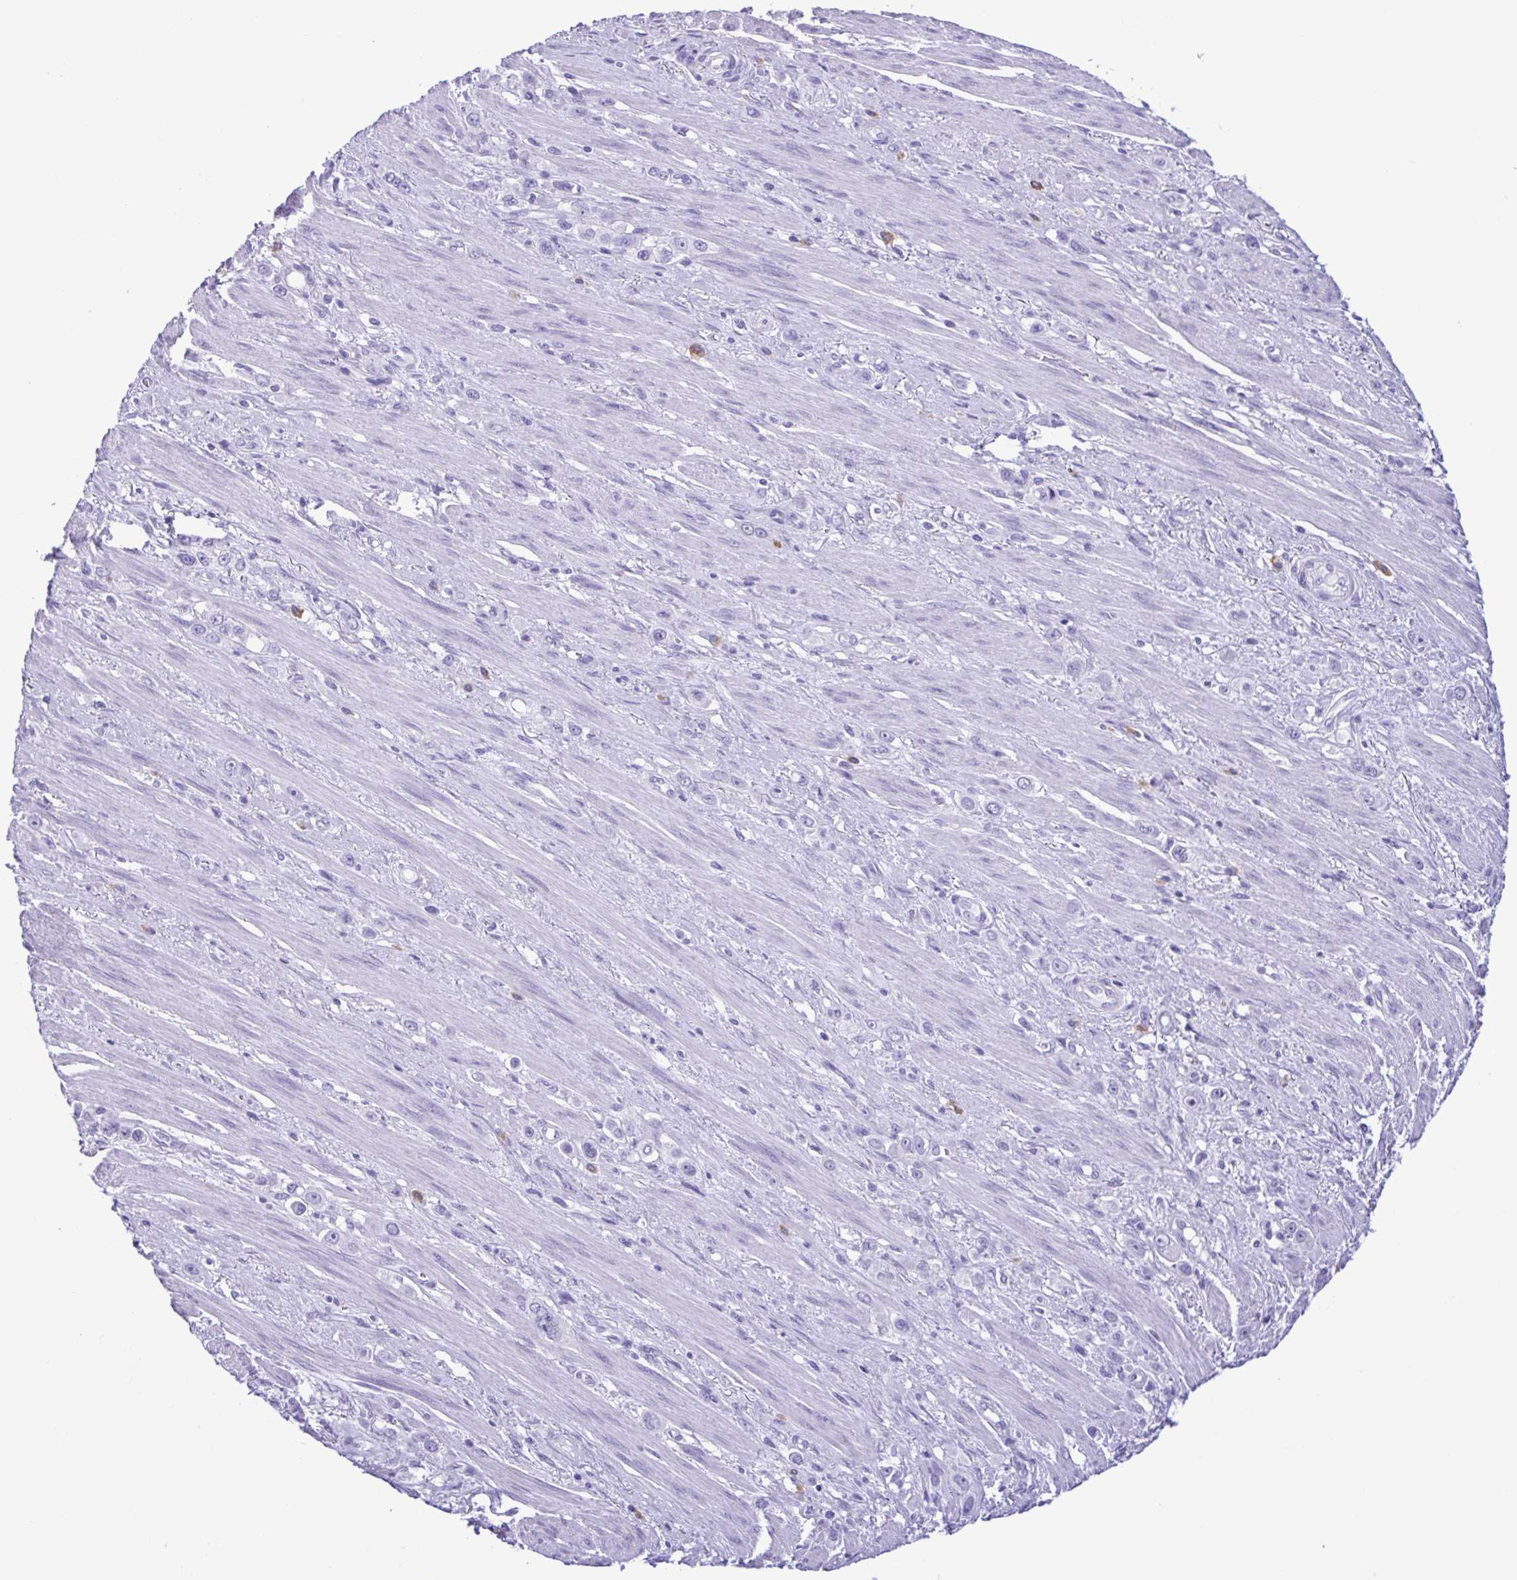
{"staining": {"intensity": "negative", "quantity": "none", "location": "none"}, "tissue": "stomach cancer", "cell_type": "Tumor cells", "image_type": "cancer", "snomed": [{"axis": "morphology", "description": "Adenocarcinoma, NOS"}, {"axis": "topography", "description": "Stomach, upper"}], "caption": "A micrograph of stomach adenocarcinoma stained for a protein reveals no brown staining in tumor cells.", "gene": "SPATA16", "patient": {"sex": "male", "age": 75}}